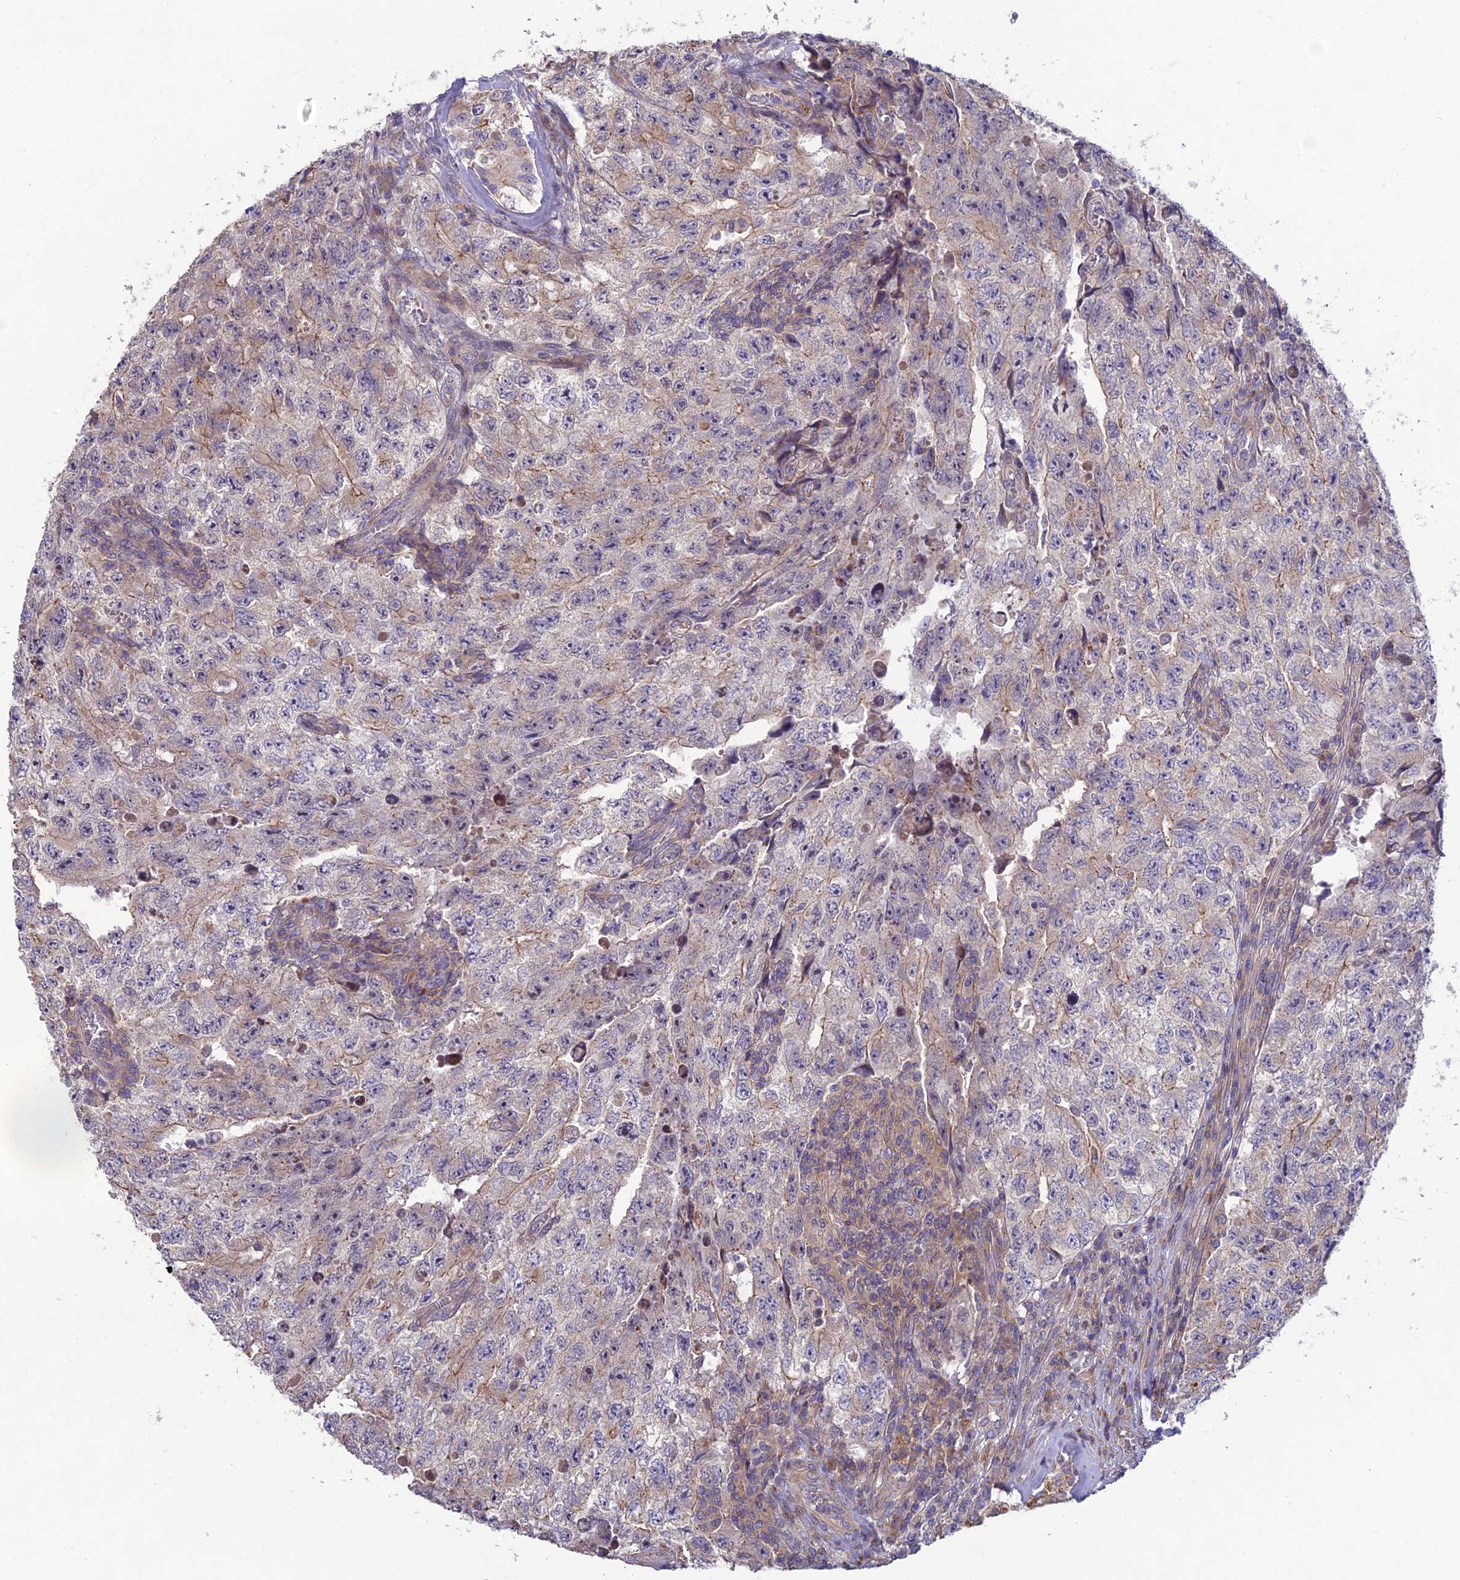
{"staining": {"intensity": "negative", "quantity": "none", "location": "none"}, "tissue": "testis cancer", "cell_type": "Tumor cells", "image_type": "cancer", "snomed": [{"axis": "morphology", "description": "Carcinoma, Embryonal, NOS"}, {"axis": "topography", "description": "Testis"}], "caption": "Testis cancer was stained to show a protein in brown. There is no significant positivity in tumor cells.", "gene": "BLTP2", "patient": {"sex": "male", "age": 17}}